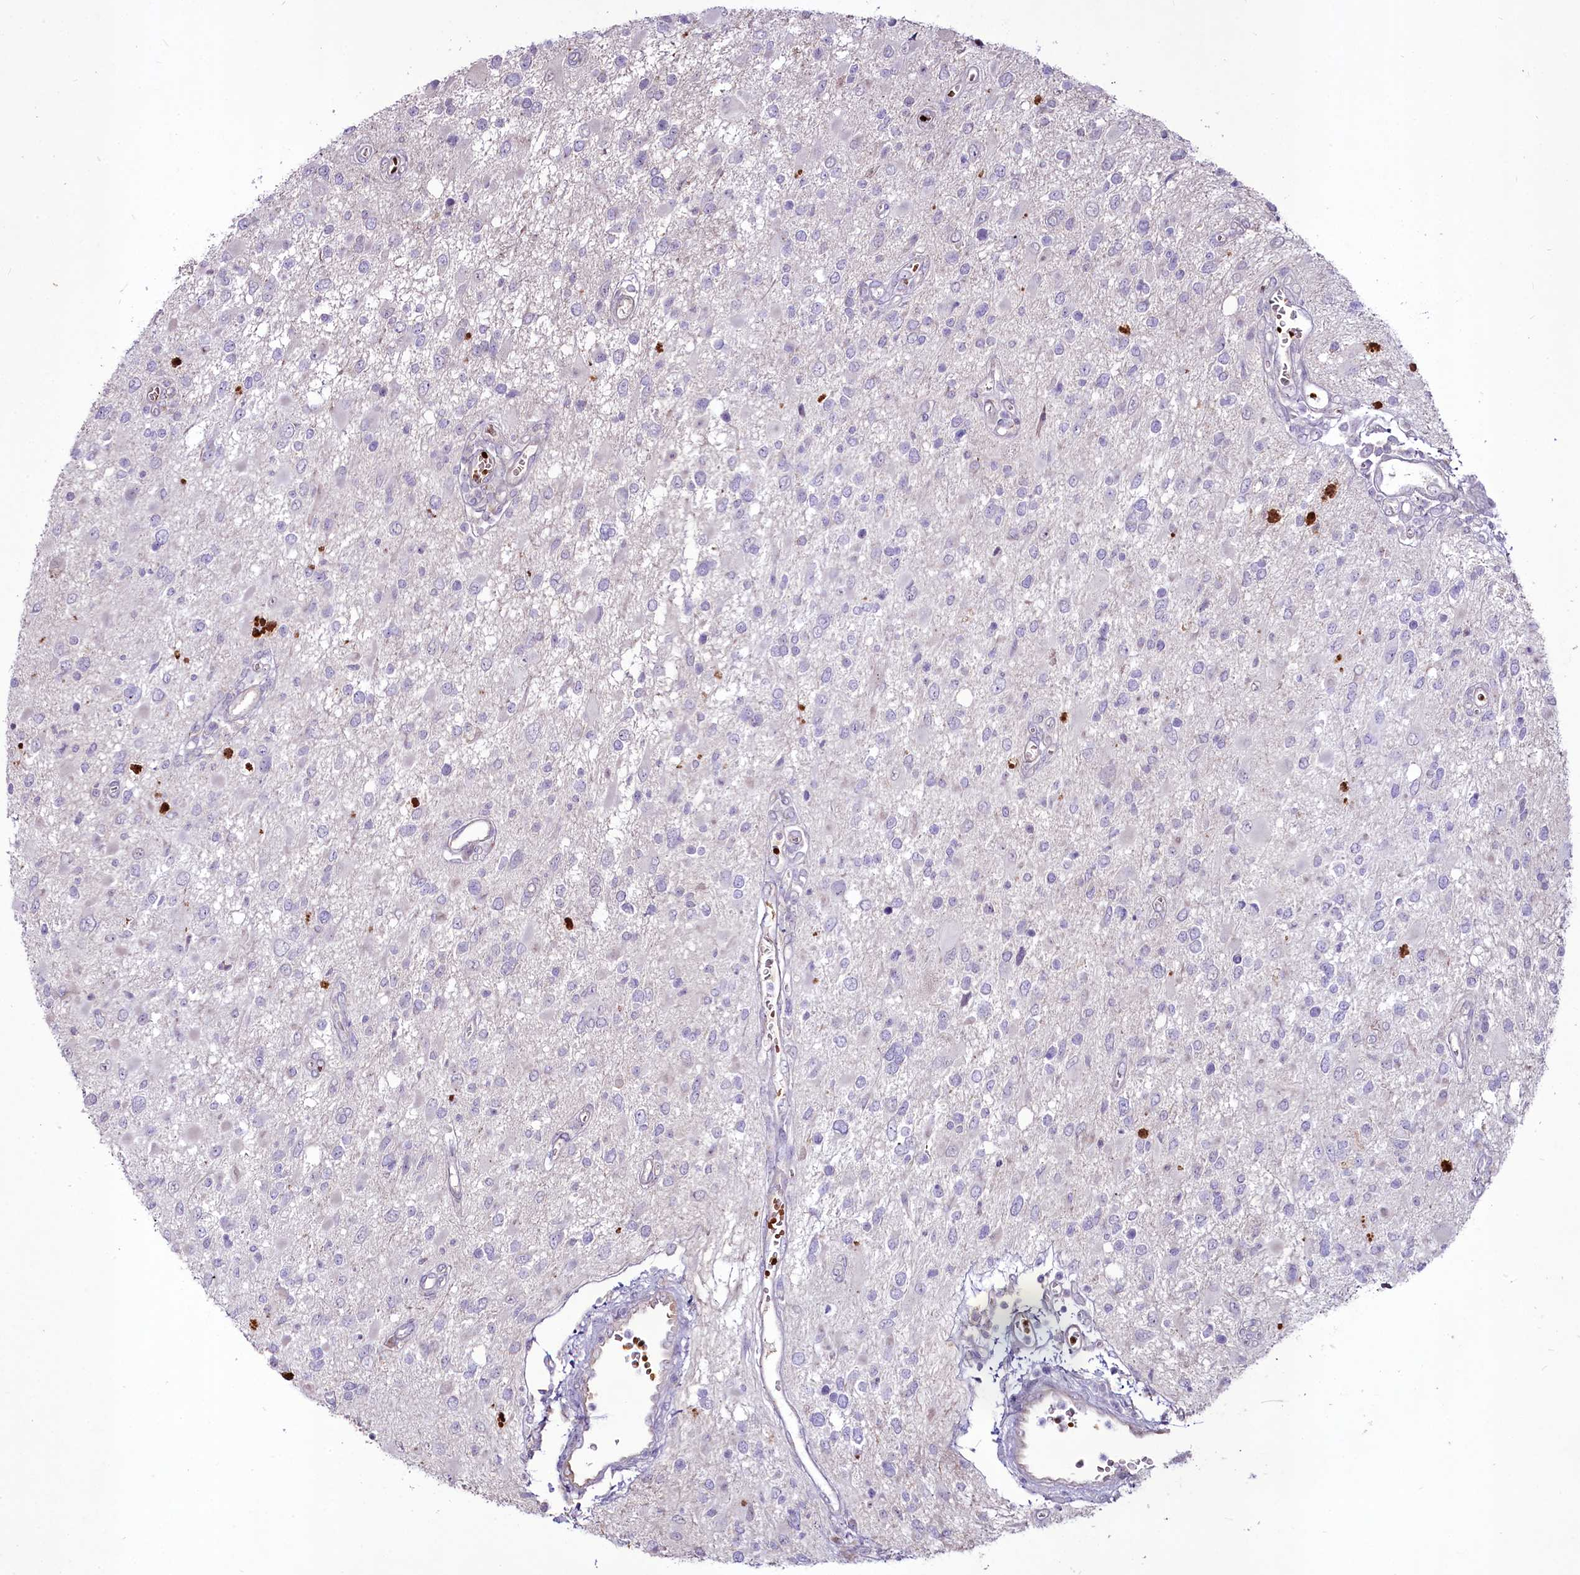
{"staining": {"intensity": "negative", "quantity": "none", "location": "none"}, "tissue": "glioma", "cell_type": "Tumor cells", "image_type": "cancer", "snomed": [{"axis": "morphology", "description": "Glioma, malignant, High grade"}, {"axis": "topography", "description": "Brain"}], "caption": "Protein analysis of malignant glioma (high-grade) demonstrates no significant positivity in tumor cells. (Brightfield microscopy of DAB (3,3'-diaminobenzidine) immunohistochemistry at high magnification).", "gene": "SUSD3", "patient": {"sex": "male", "age": 53}}